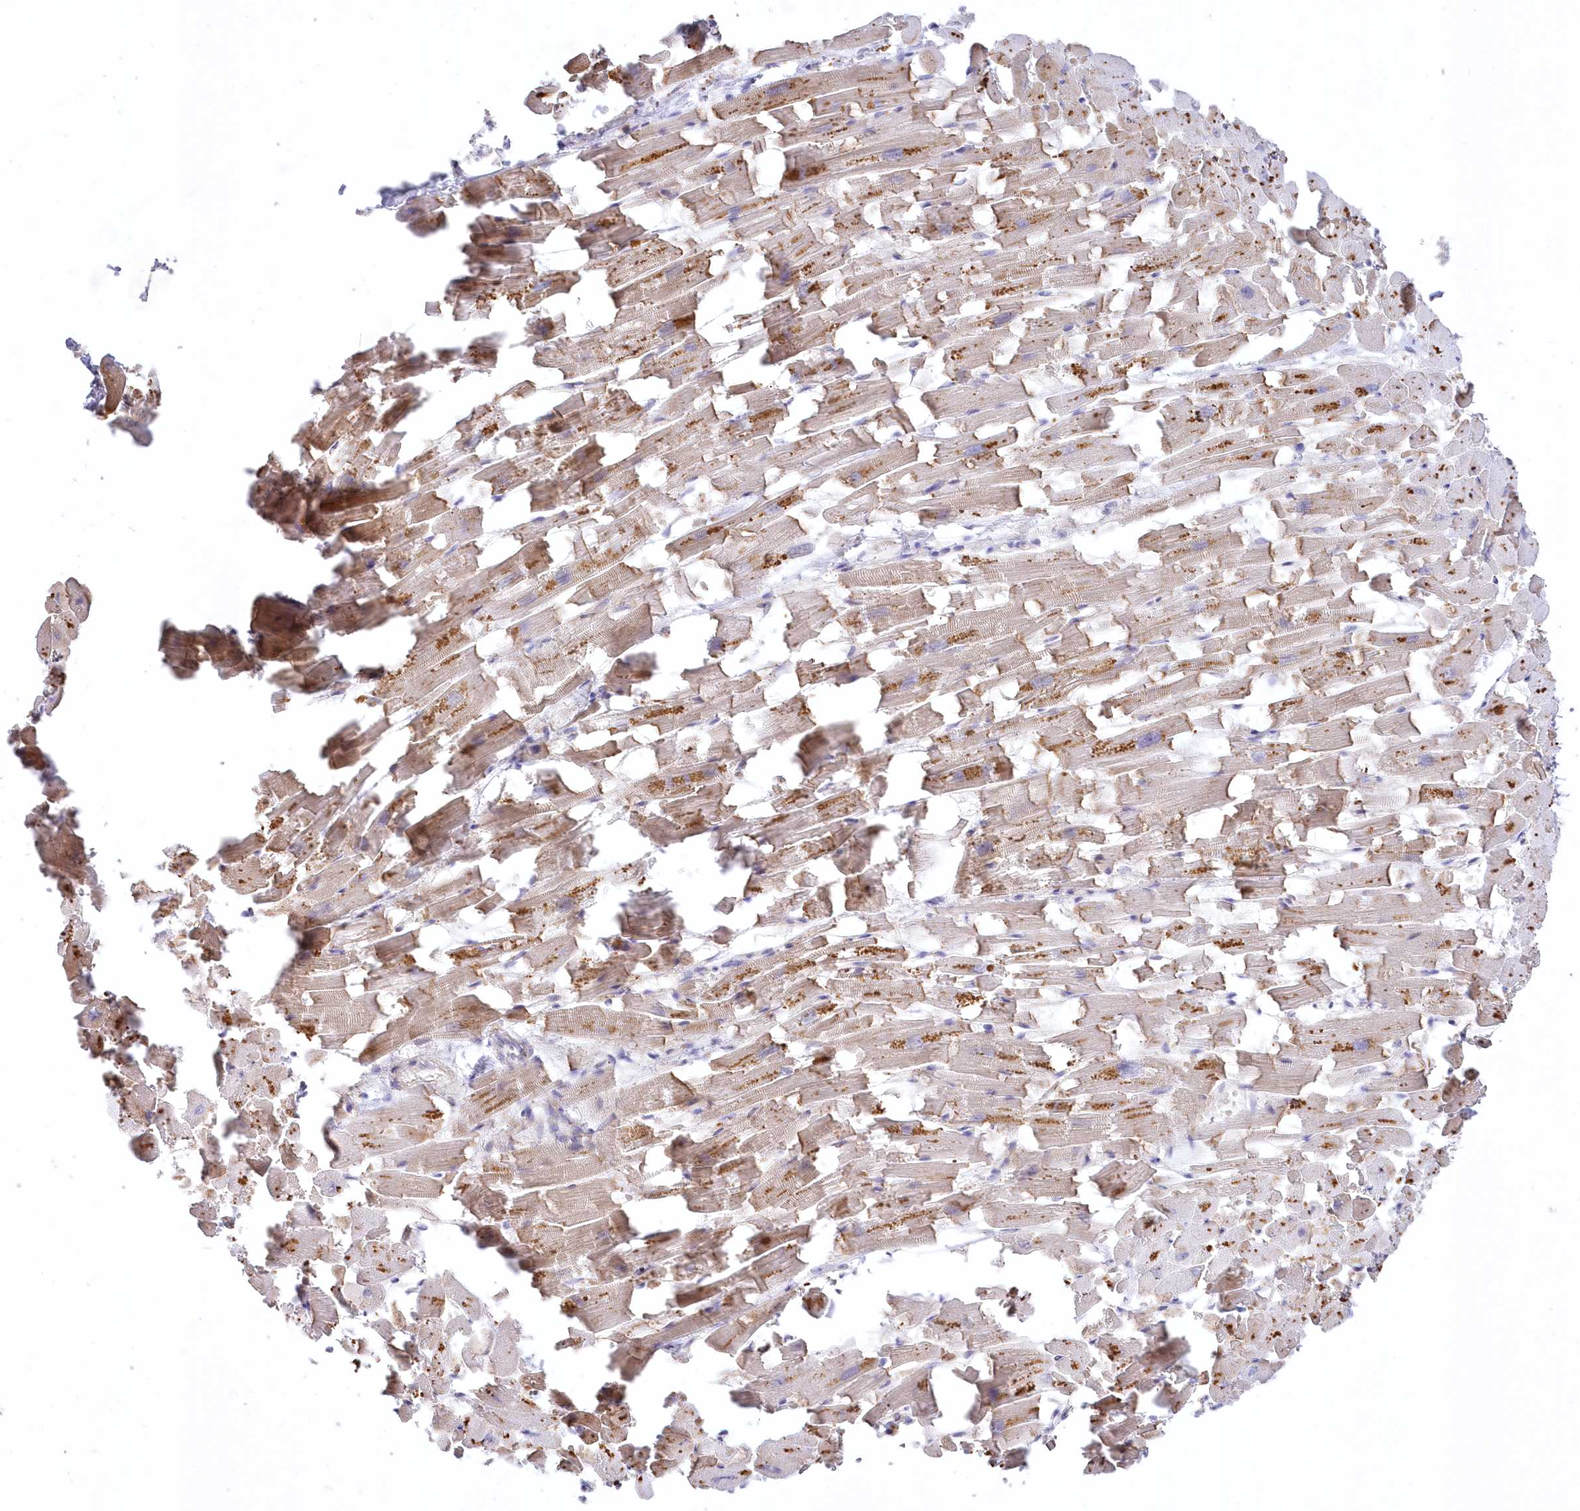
{"staining": {"intensity": "moderate", "quantity": ">75%", "location": "cytoplasmic/membranous"}, "tissue": "heart muscle", "cell_type": "Cardiomyocytes", "image_type": "normal", "snomed": [{"axis": "morphology", "description": "Normal tissue, NOS"}, {"axis": "topography", "description": "Heart"}], "caption": "A photomicrograph of human heart muscle stained for a protein exhibits moderate cytoplasmic/membranous brown staining in cardiomyocytes.", "gene": "WBP1L", "patient": {"sex": "female", "age": 64}}